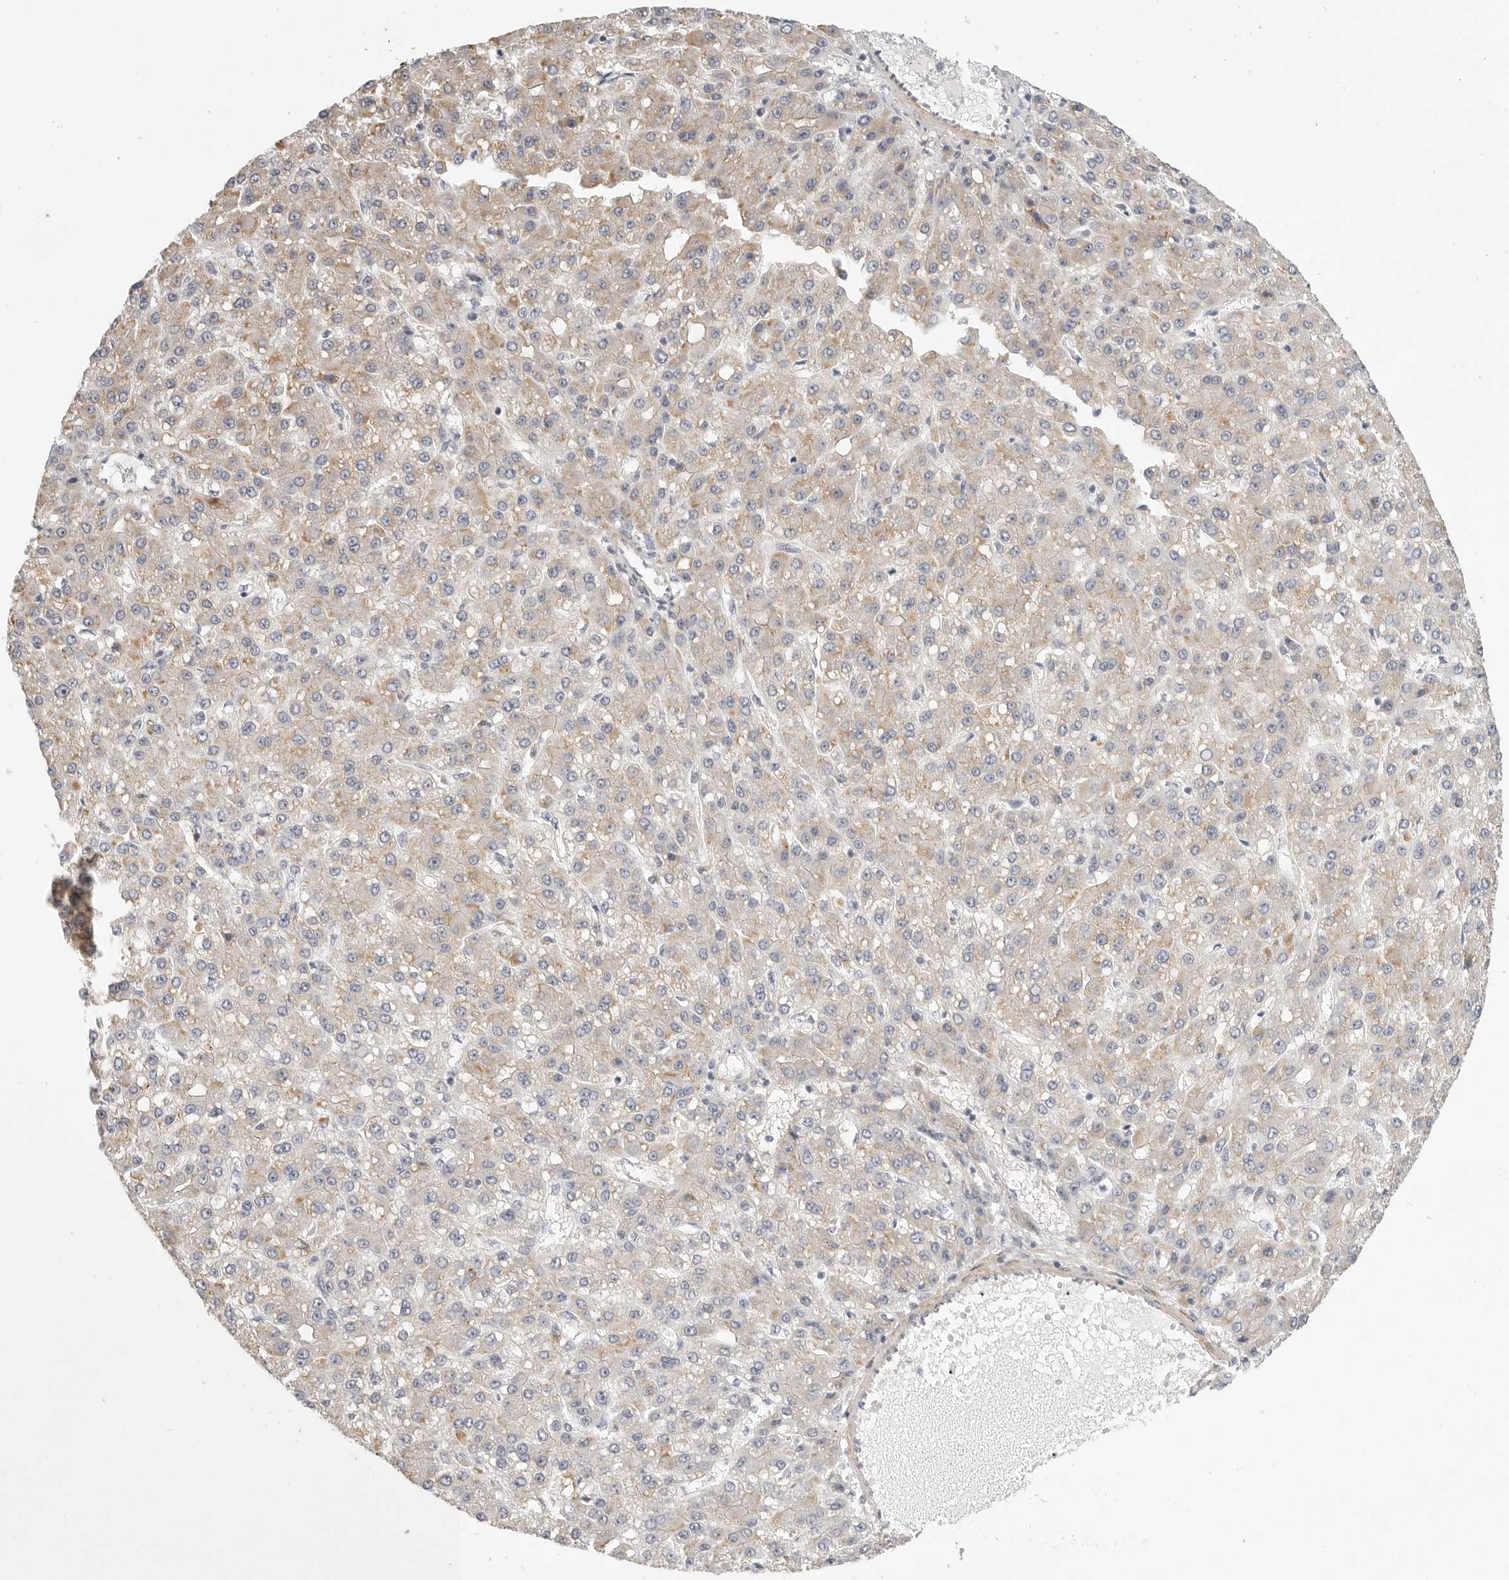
{"staining": {"intensity": "weak", "quantity": ">75%", "location": "cytoplasmic/membranous"}, "tissue": "liver cancer", "cell_type": "Tumor cells", "image_type": "cancer", "snomed": [{"axis": "morphology", "description": "Carcinoma, Hepatocellular, NOS"}, {"axis": "topography", "description": "Liver"}], "caption": "Liver cancer (hepatocellular carcinoma) was stained to show a protein in brown. There is low levels of weak cytoplasmic/membranous positivity in about >75% of tumor cells.", "gene": "STAB2", "patient": {"sex": "male", "age": 67}}